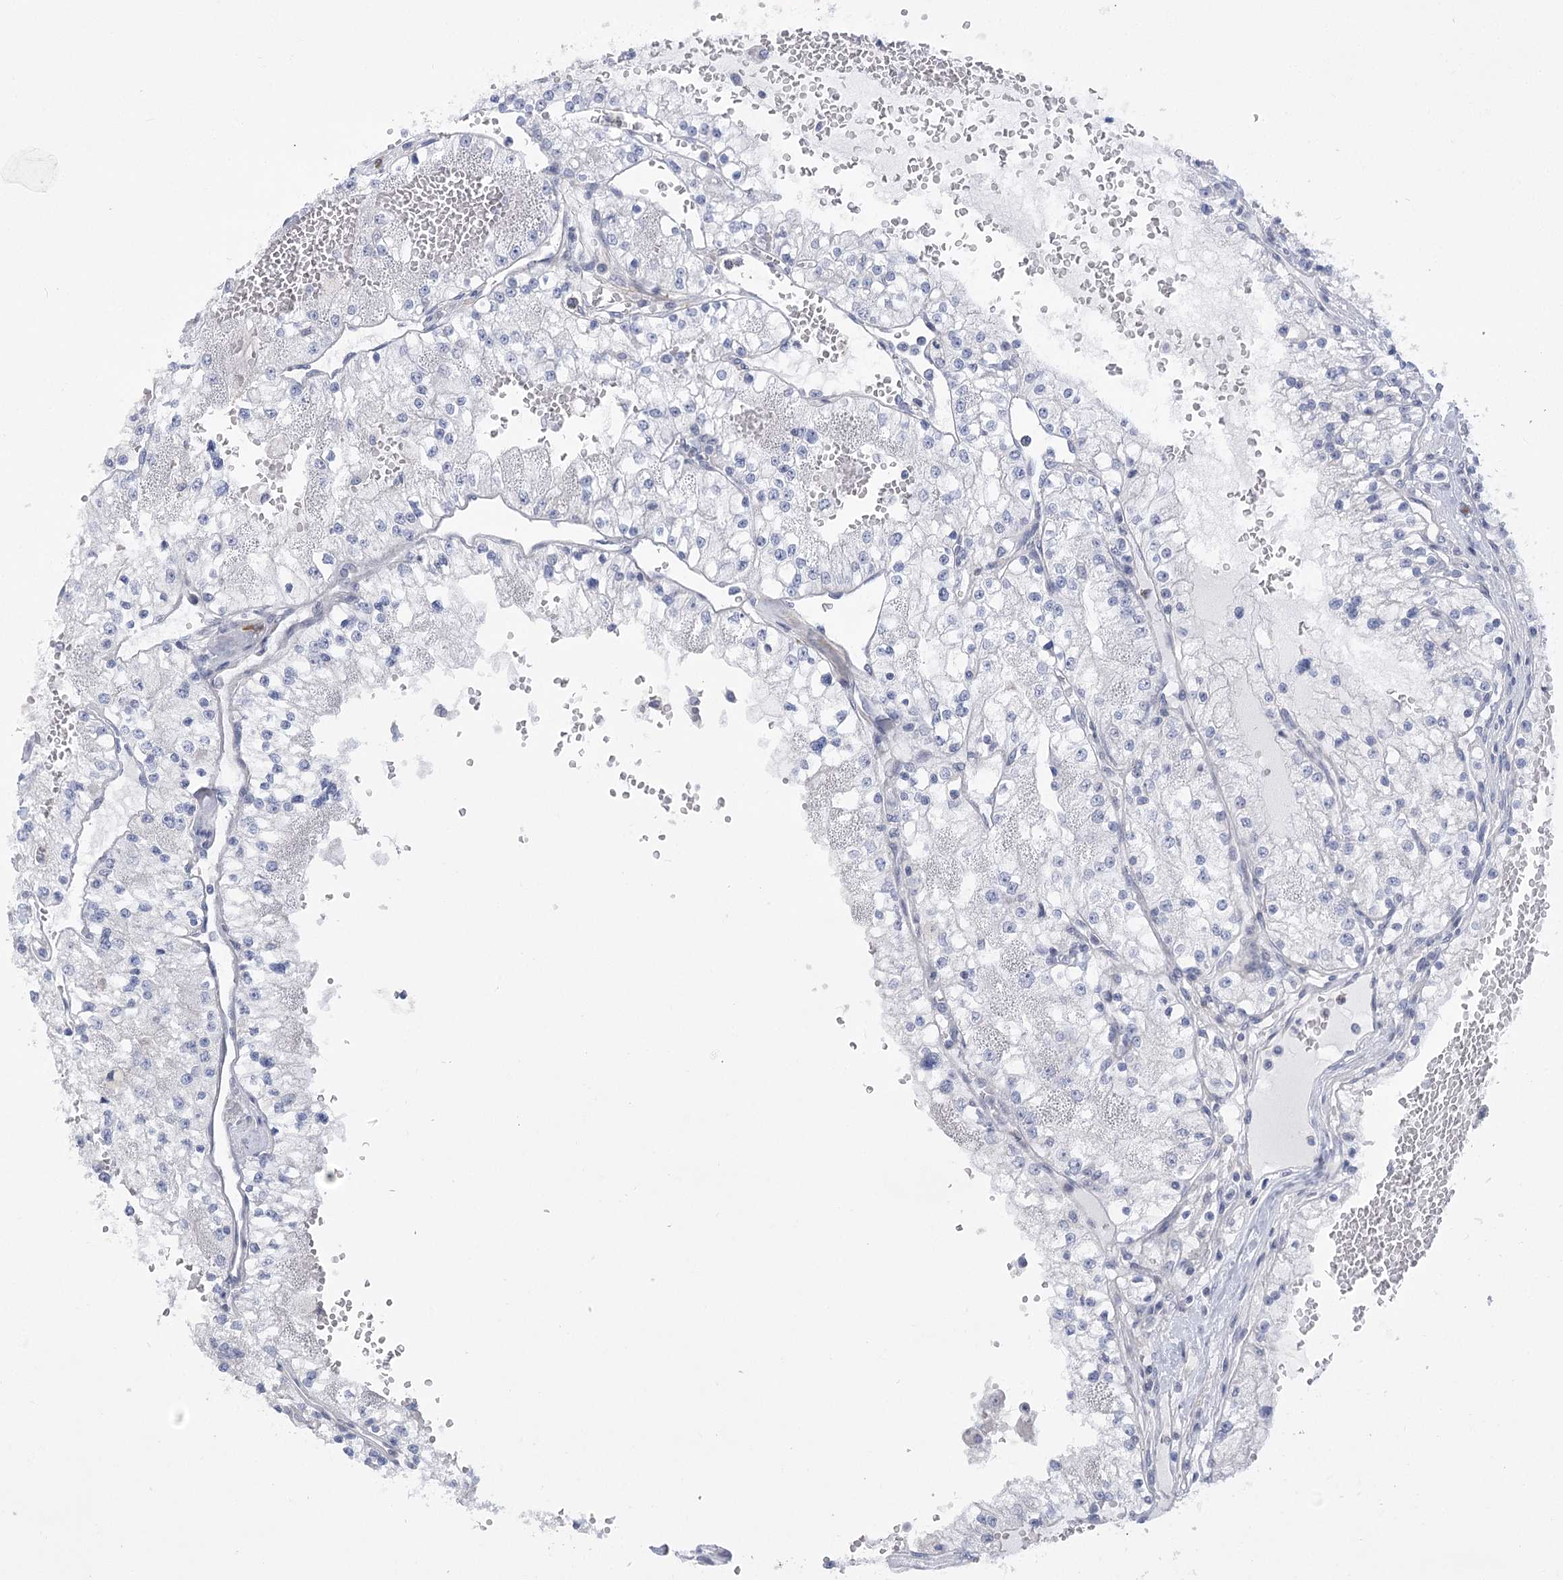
{"staining": {"intensity": "negative", "quantity": "none", "location": "none"}, "tissue": "renal cancer", "cell_type": "Tumor cells", "image_type": "cancer", "snomed": [{"axis": "morphology", "description": "Normal tissue, NOS"}, {"axis": "morphology", "description": "Adenocarcinoma, NOS"}, {"axis": "topography", "description": "Kidney"}], "caption": "An image of human adenocarcinoma (renal) is negative for staining in tumor cells.", "gene": "FAM76B", "patient": {"sex": "male", "age": 68}}